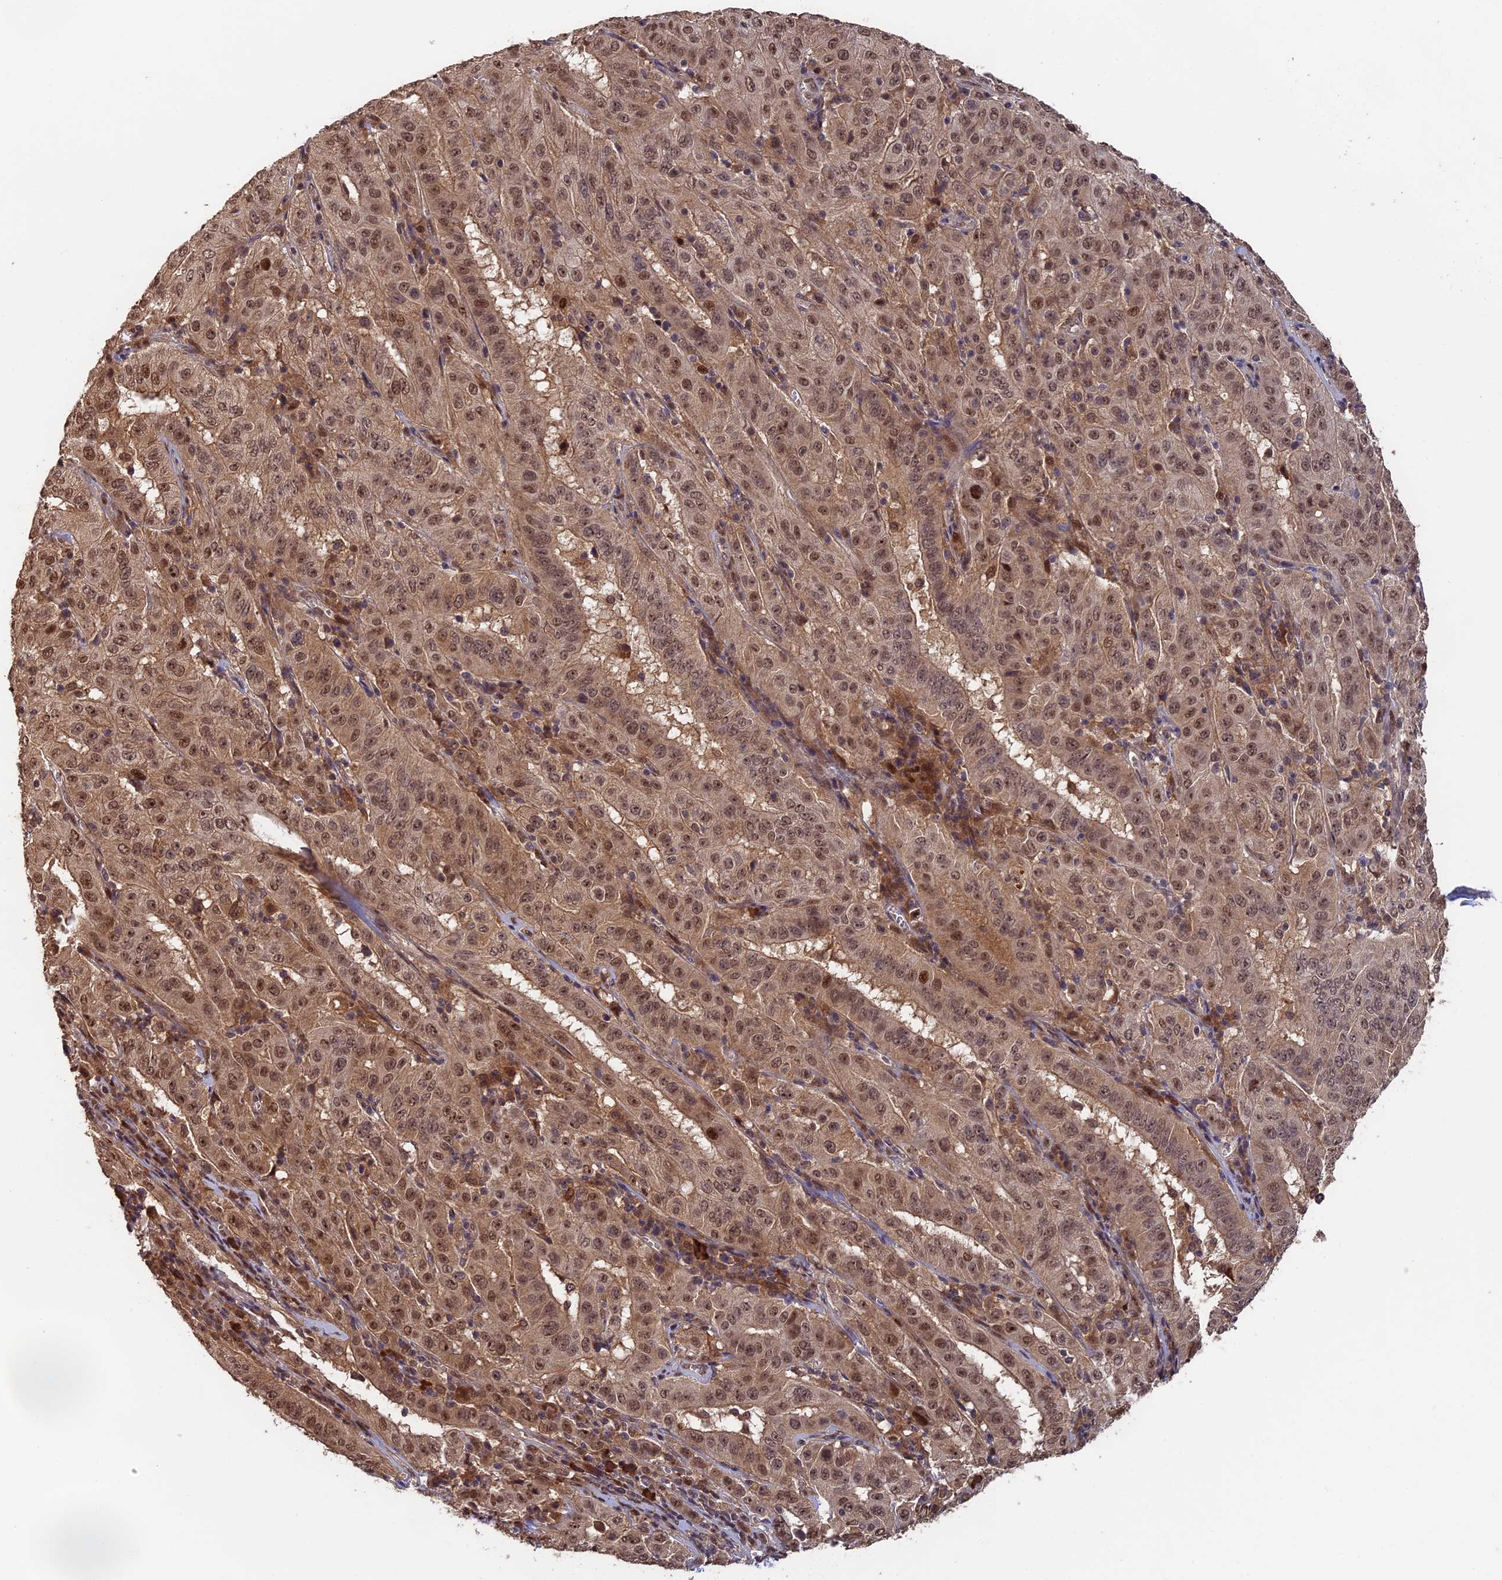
{"staining": {"intensity": "moderate", "quantity": ">75%", "location": "cytoplasmic/membranous,nuclear"}, "tissue": "pancreatic cancer", "cell_type": "Tumor cells", "image_type": "cancer", "snomed": [{"axis": "morphology", "description": "Adenocarcinoma, NOS"}, {"axis": "topography", "description": "Pancreas"}], "caption": "Pancreatic cancer (adenocarcinoma) stained with IHC demonstrates moderate cytoplasmic/membranous and nuclear staining in about >75% of tumor cells. The protein is shown in brown color, while the nuclei are stained blue.", "gene": "OSBPL1A", "patient": {"sex": "male", "age": 63}}